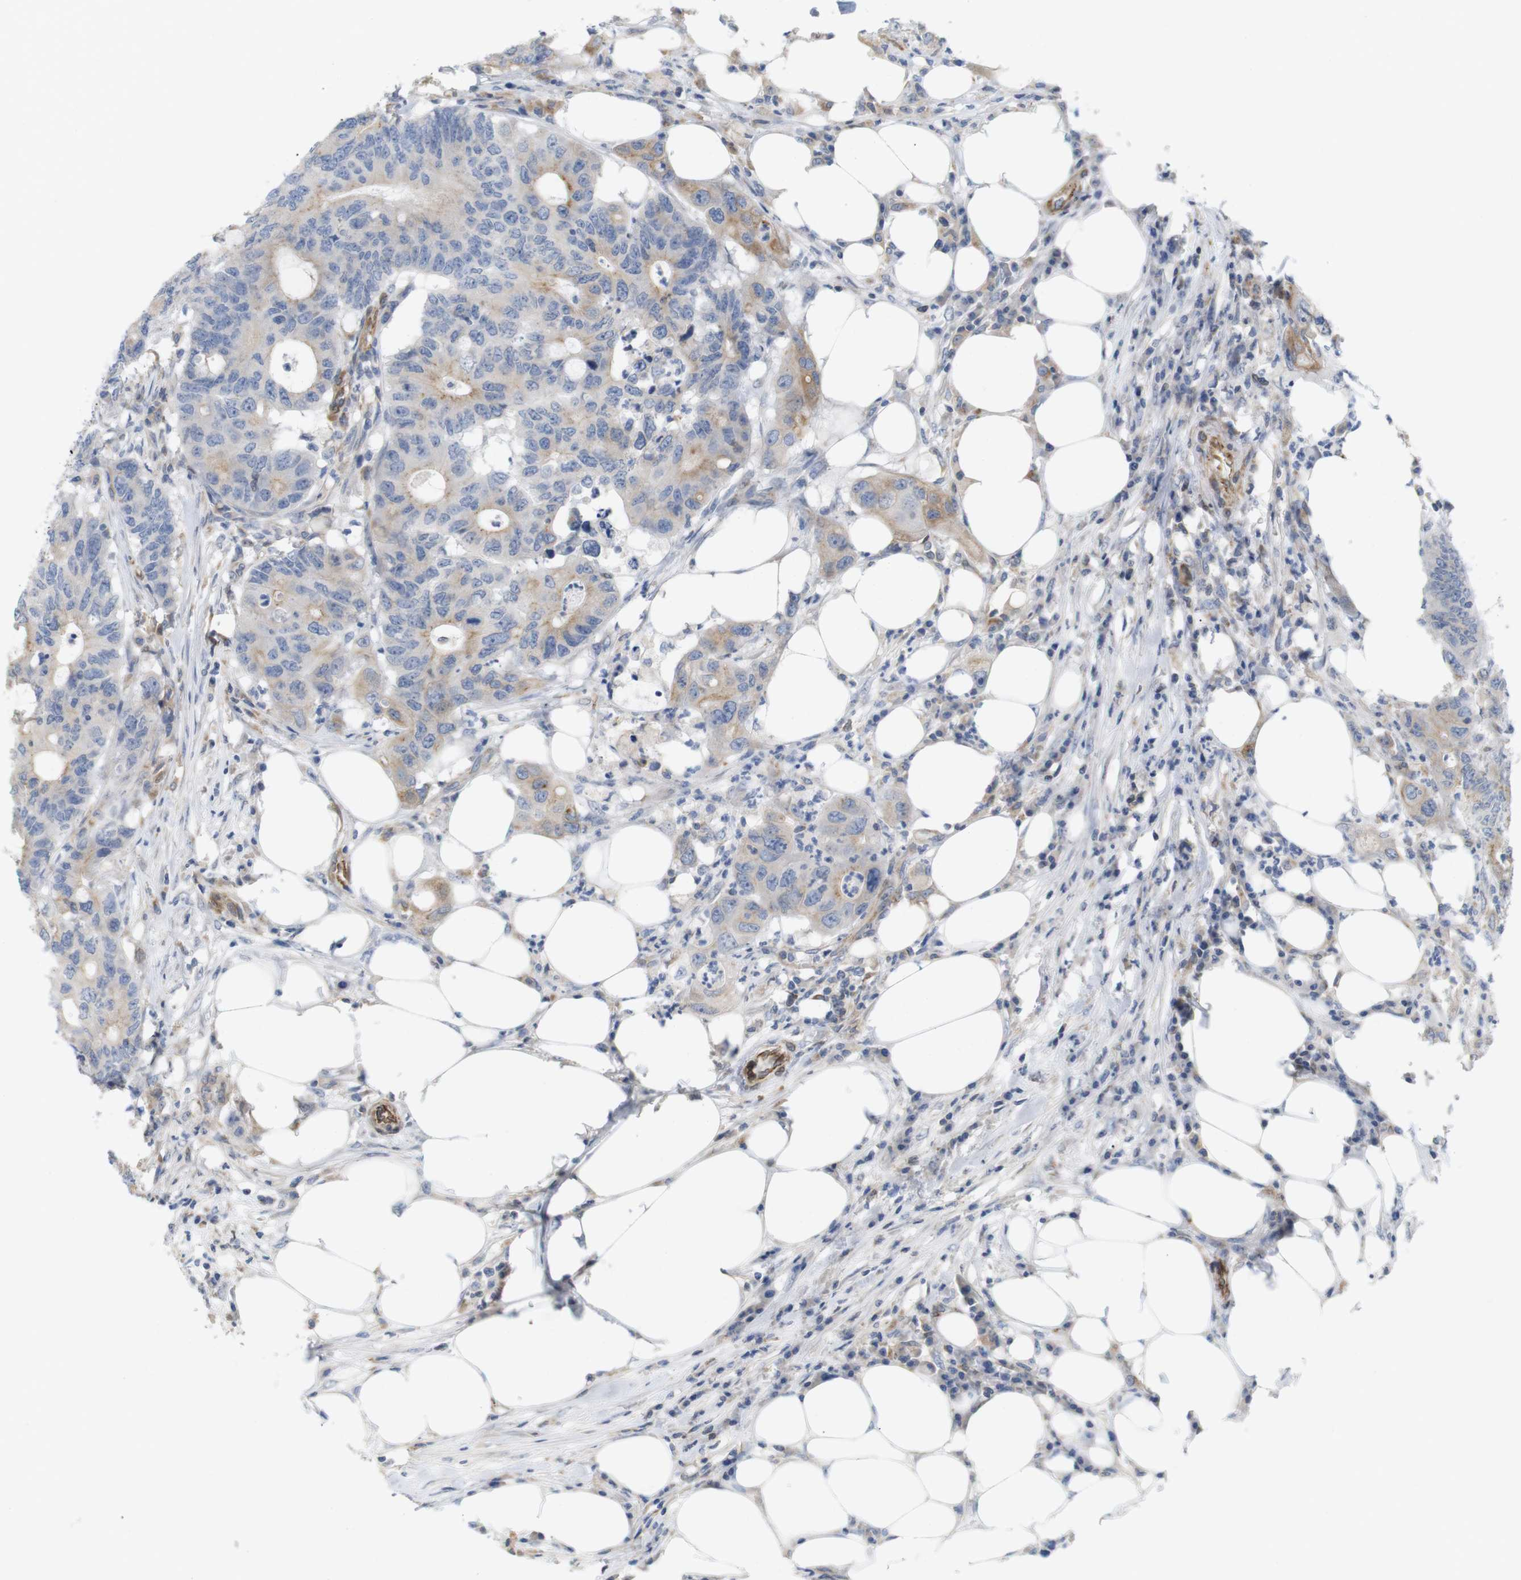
{"staining": {"intensity": "moderate", "quantity": "<25%", "location": "cytoplasmic/membranous"}, "tissue": "colorectal cancer", "cell_type": "Tumor cells", "image_type": "cancer", "snomed": [{"axis": "morphology", "description": "Adenocarcinoma, NOS"}, {"axis": "topography", "description": "Colon"}], "caption": "Protein expression analysis of colorectal adenocarcinoma shows moderate cytoplasmic/membranous positivity in about <25% of tumor cells.", "gene": "ITPR1", "patient": {"sex": "male", "age": 71}}